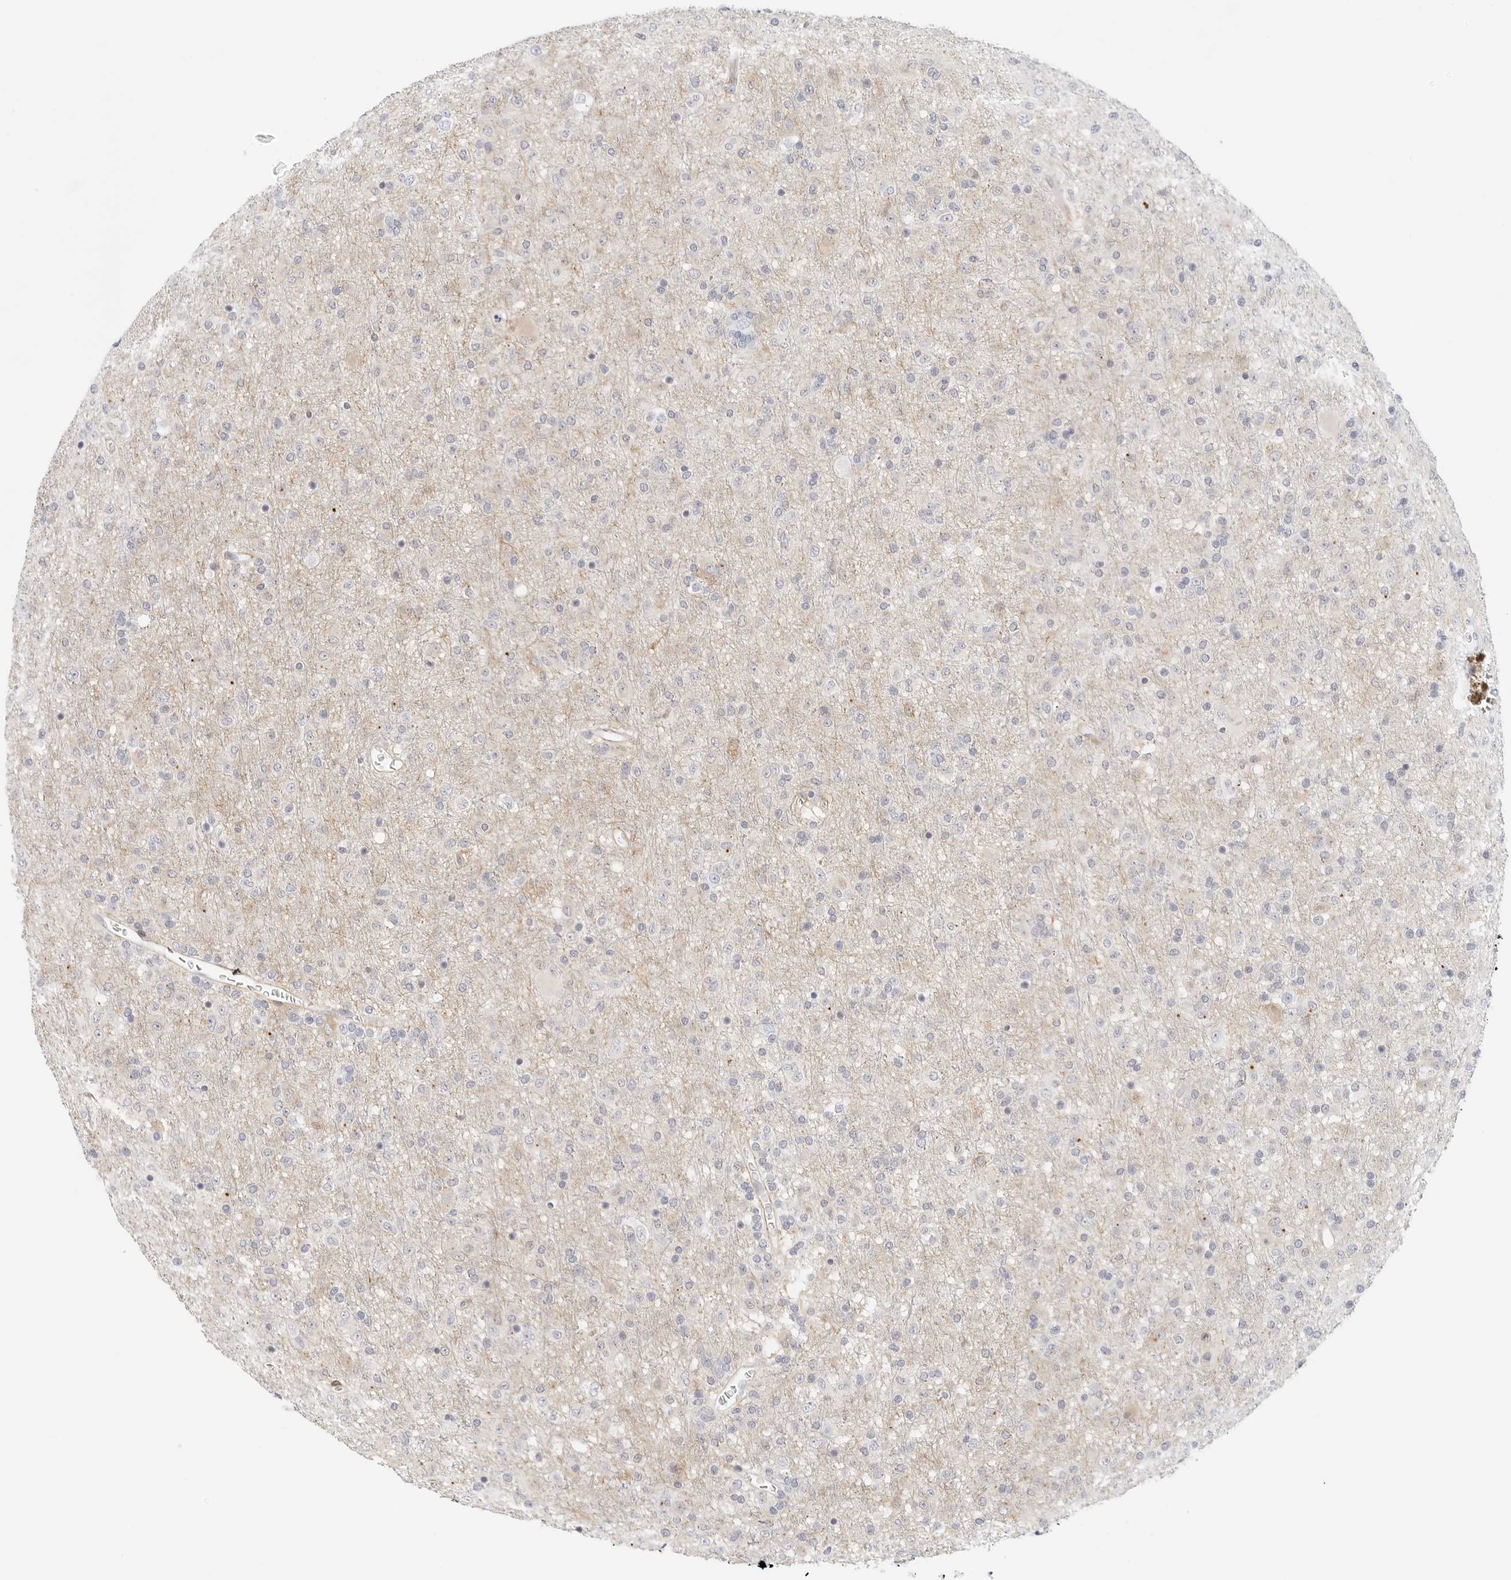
{"staining": {"intensity": "negative", "quantity": "none", "location": "none"}, "tissue": "glioma", "cell_type": "Tumor cells", "image_type": "cancer", "snomed": [{"axis": "morphology", "description": "Glioma, malignant, Low grade"}, {"axis": "topography", "description": "Brain"}], "caption": "Tumor cells show no significant protein expression in malignant low-grade glioma.", "gene": "SLC9A3R1", "patient": {"sex": "male", "age": 65}}